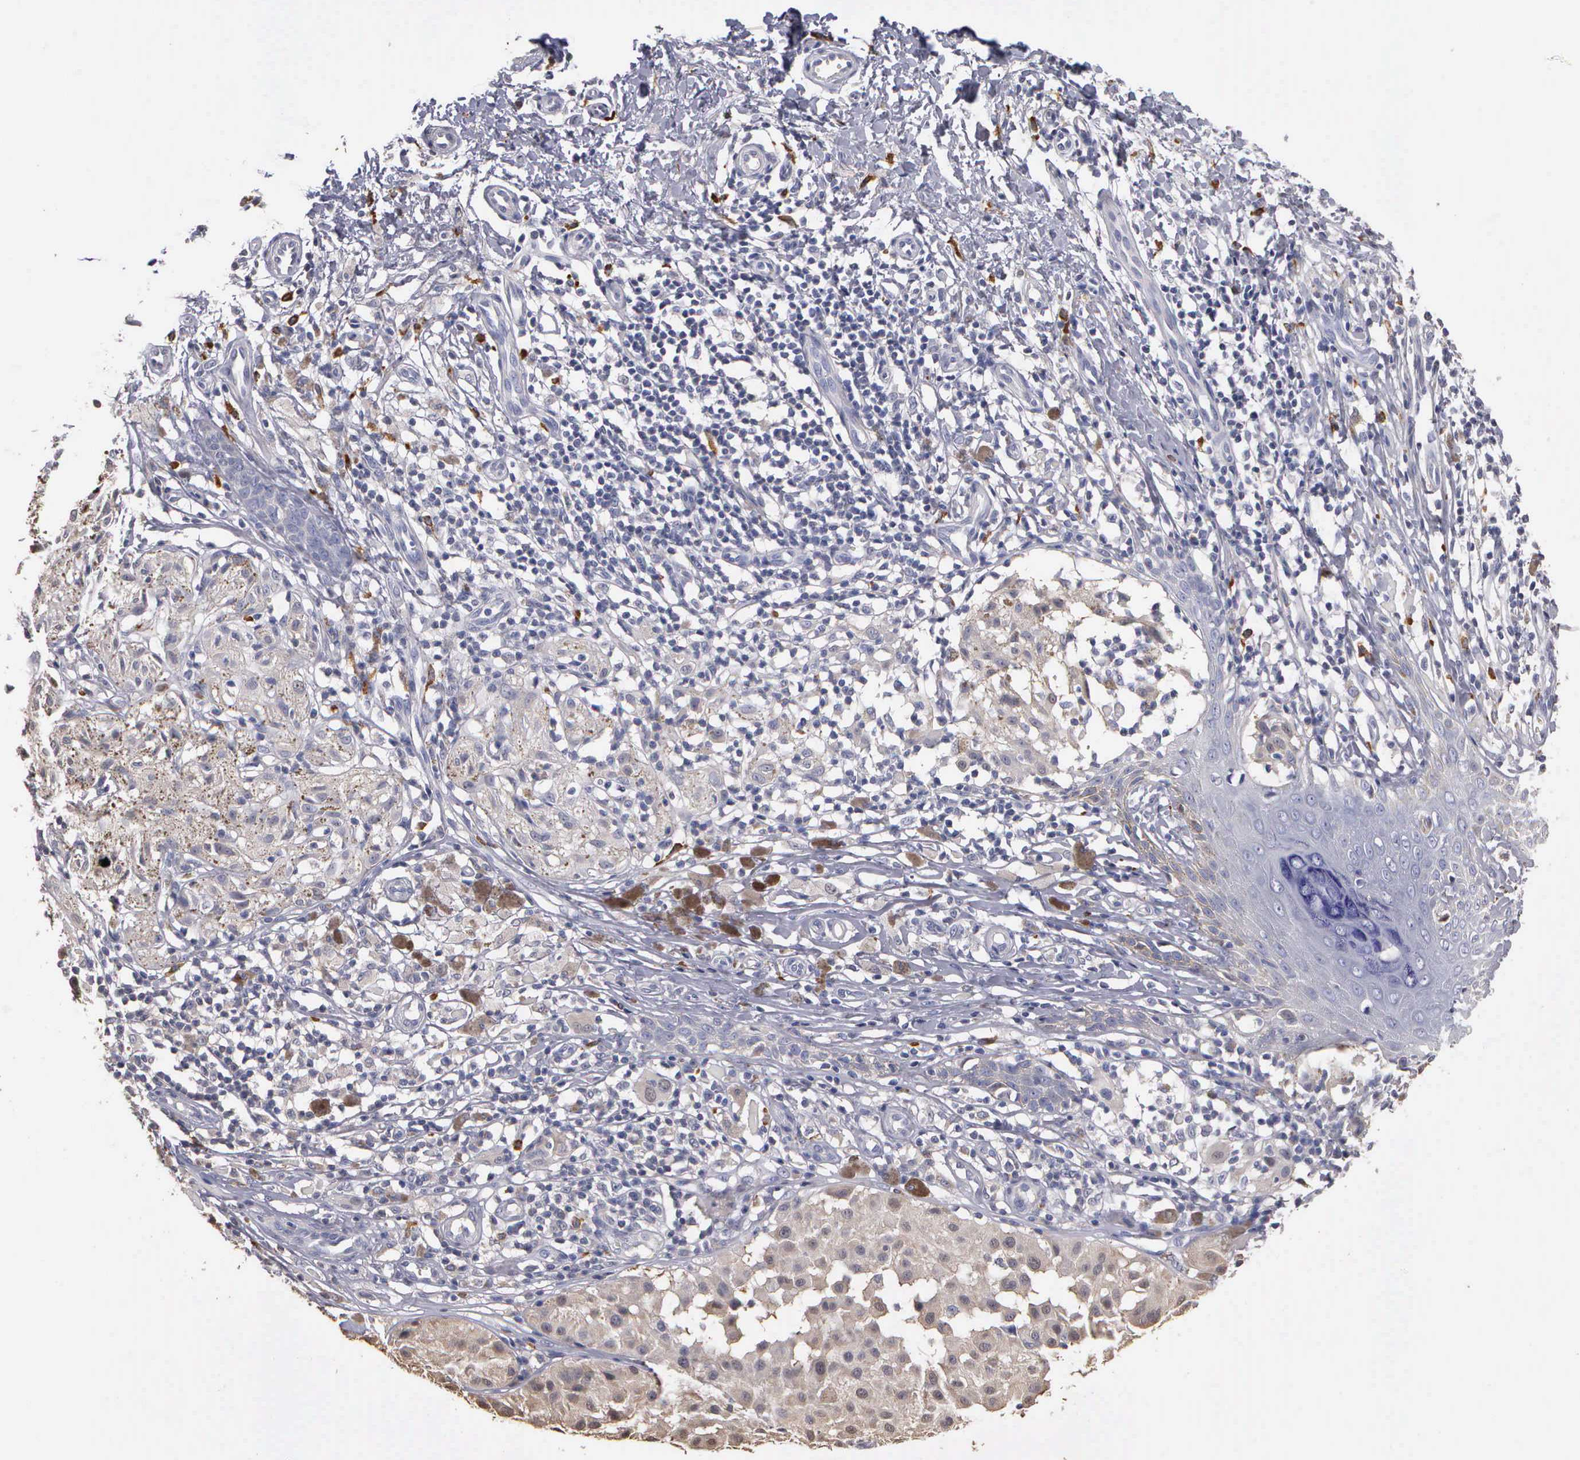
{"staining": {"intensity": "weak", "quantity": ">75%", "location": "cytoplasmic/membranous"}, "tissue": "melanoma", "cell_type": "Tumor cells", "image_type": "cancer", "snomed": [{"axis": "morphology", "description": "Malignant melanoma, NOS"}, {"axis": "topography", "description": "Skin"}], "caption": "Protein positivity by immunohistochemistry shows weak cytoplasmic/membranous staining in about >75% of tumor cells in melanoma. The protein of interest is stained brown, and the nuclei are stained in blue (DAB (3,3'-diaminobenzidine) IHC with brightfield microscopy, high magnification).", "gene": "ENO3", "patient": {"sex": "male", "age": 36}}